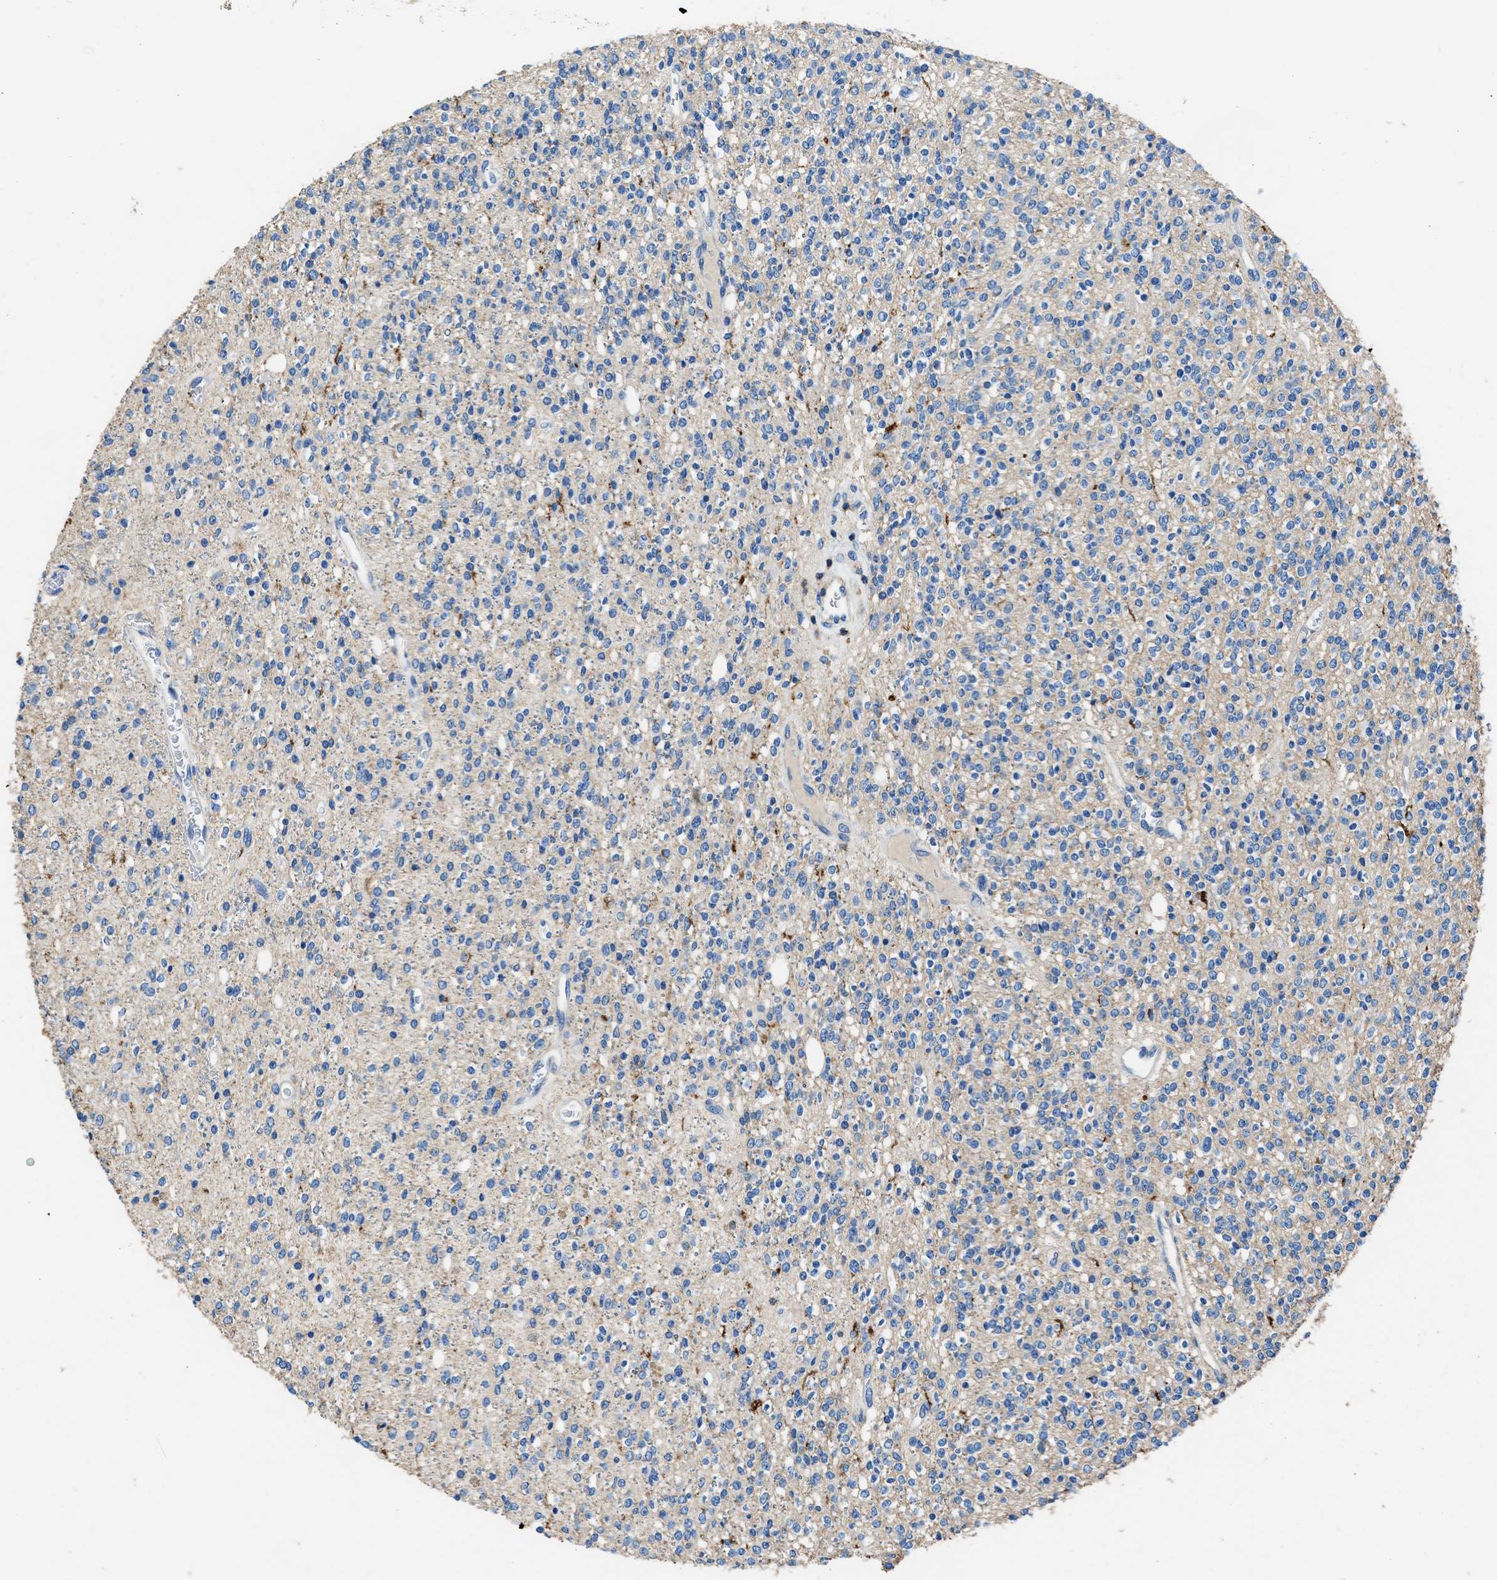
{"staining": {"intensity": "negative", "quantity": "none", "location": "none"}, "tissue": "glioma", "cell_type": "Tumor cells", "image_type": "cancer", "snomed": [{"axis": "morphology", "description": "Glioma, malignant, High grade"}, {"axis": "topography", "description": "Brain"}], "caption": "DAB immunohistochemical staining of human malignant high-grade glioma demonstrates no significant positivity in tumor cells.", "gene": "KCNQ4", "patient": {"sex": "male", "age": 34}}